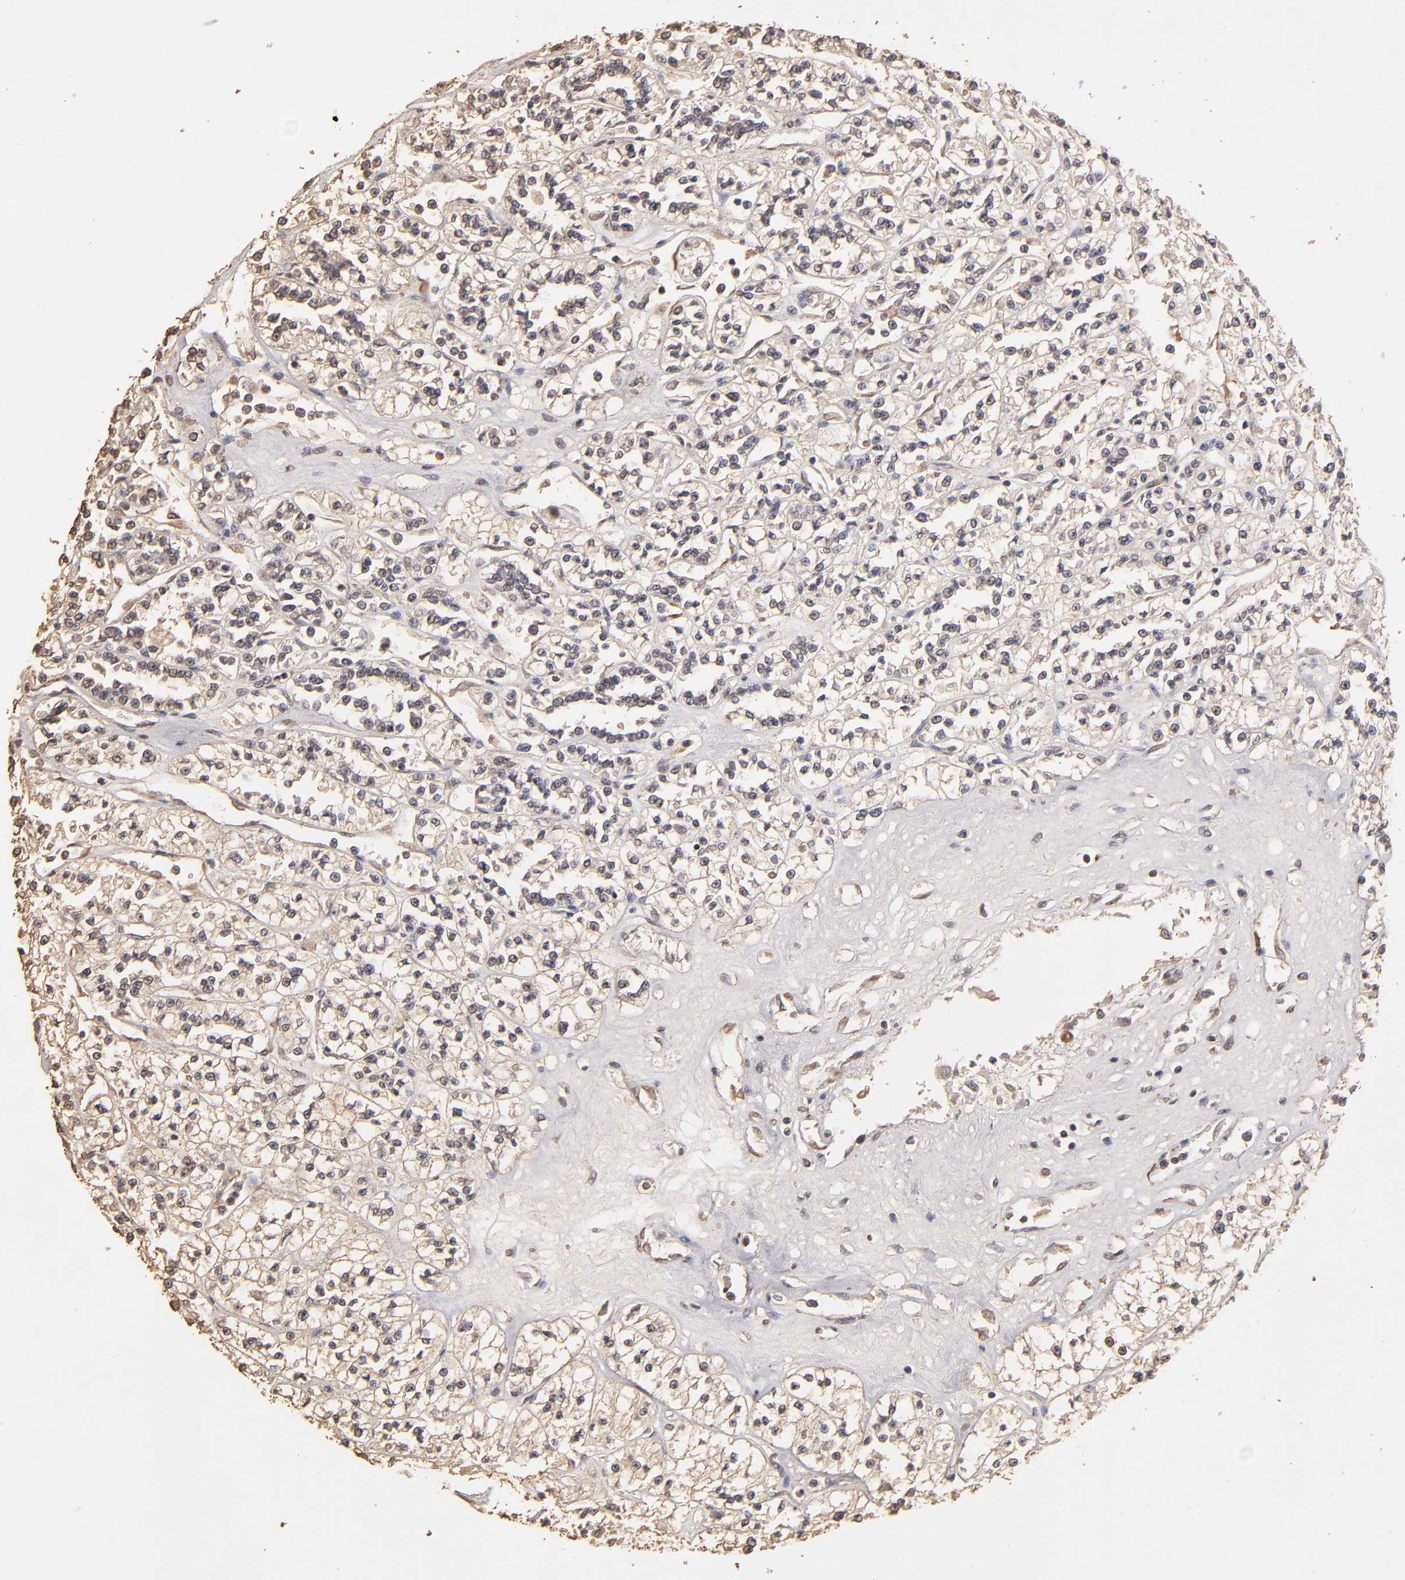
{"staining": {"intensity": "weak", "quantity": "<25%", "location": "cytoplasmic/membranous"}, "tissue": "renal cancer", "cell_type": "Tumor cells", "image_type": "cancer", "snomed": [{"axis": "morphology", "description": "Adenocarcinoma, NOS"}, {"axis": "topography", "description": "Kidney"}], "caption": "A micrograph of human renal cancer (adenocarcinoma) is negative for staining in tumor cells.", "gene": "OPHN1", "patient": {"sex": "female", "age": 76}}